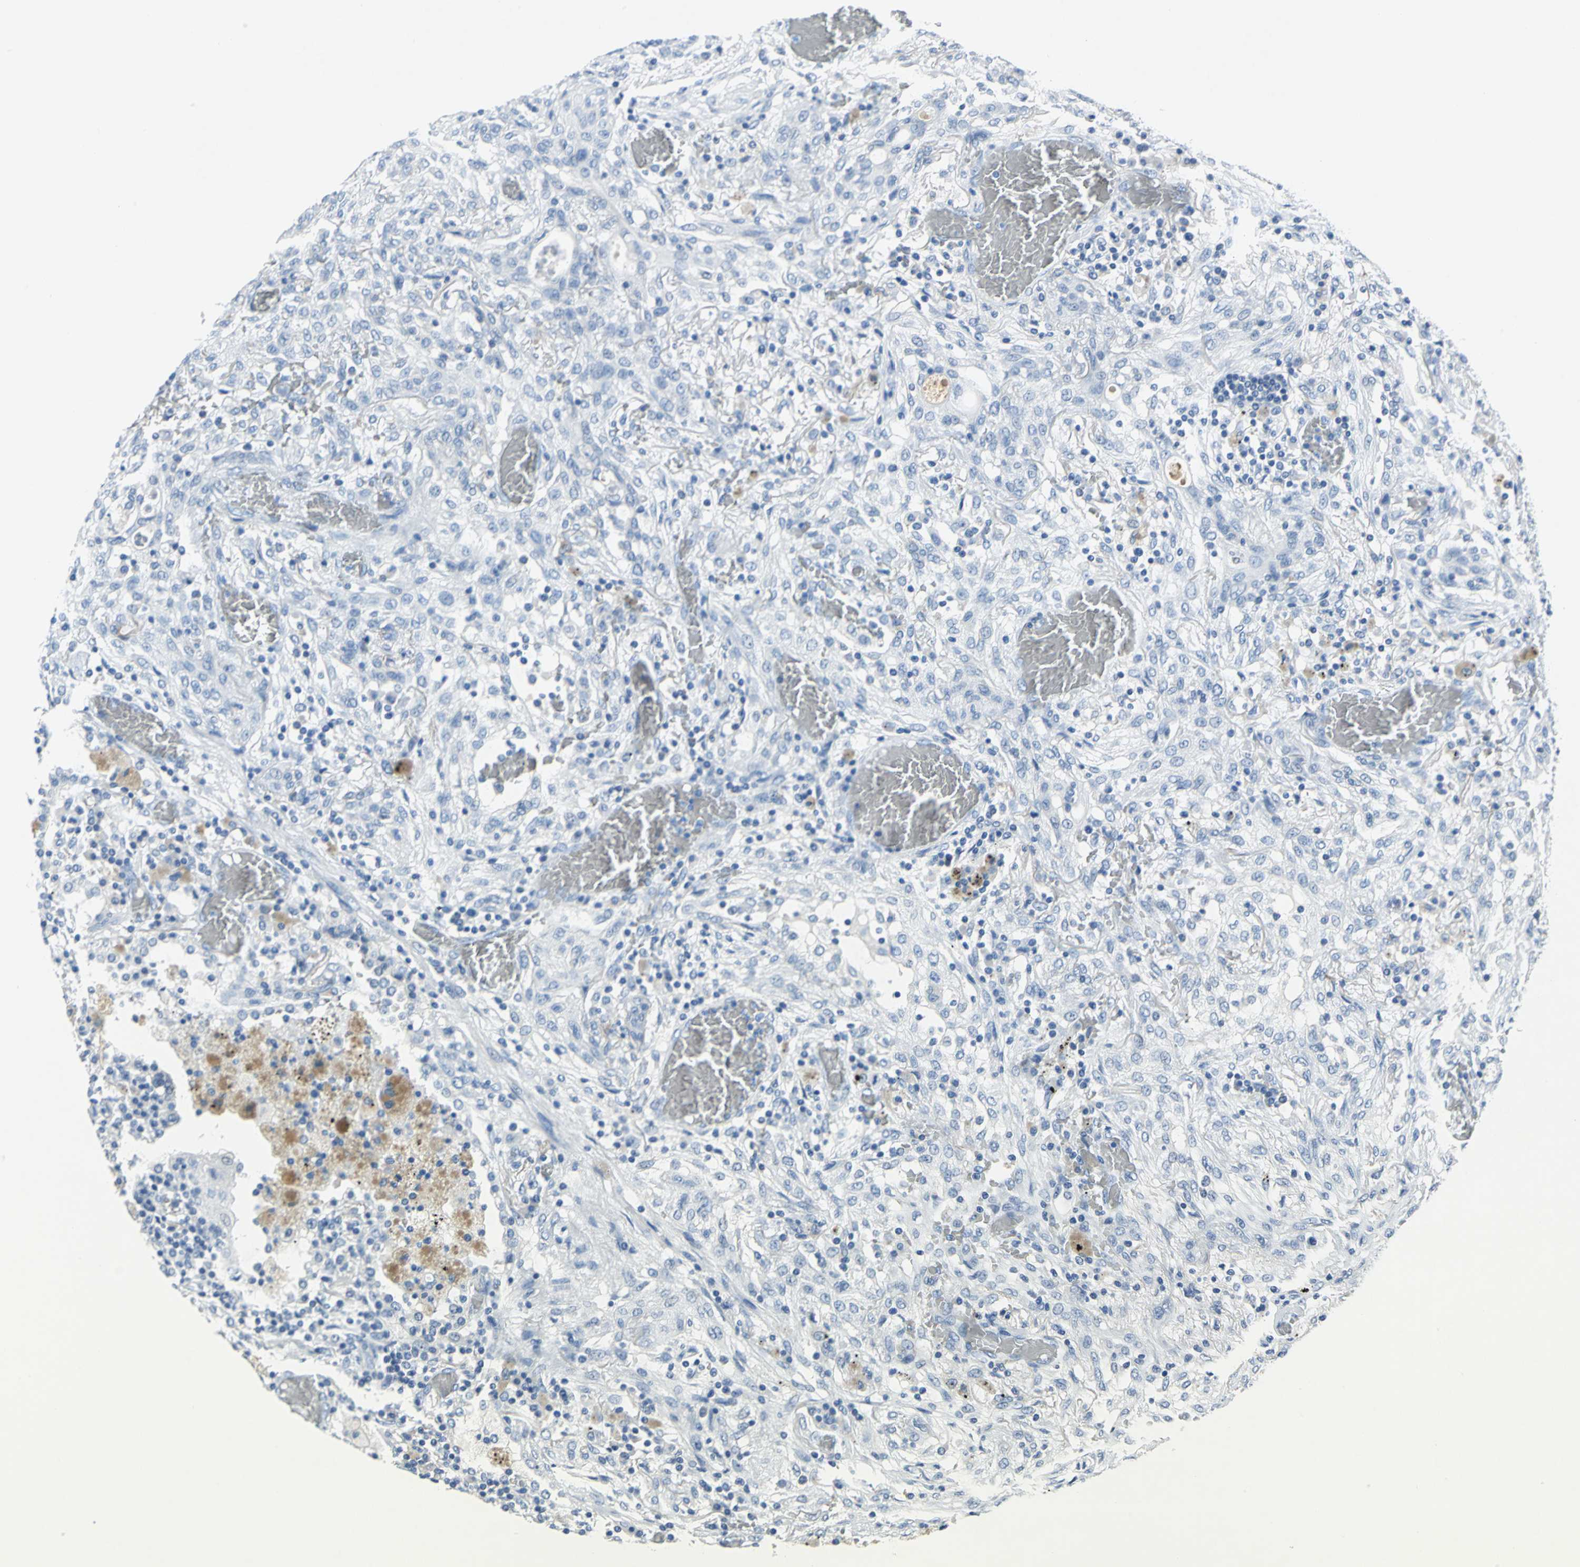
{"staining": {"intensity": "negative", "quantity": "none", "location": "none"}, "tissue": "lung cancer", "cell_type": "Tumor cells", "image_type": "cancer", "snomed": [{"axis": "morphology", "description": "Squamous cell carcinoma, NOS"}, {"axis": "topography", "description": "Lung"}], "caption": "Micrograph shows no protein expression in tumor cells of lung cancer (squamous cell carcinoma) tissue.", "gene": "PKLR", "patient": {"sex": "female", "age": 47}}